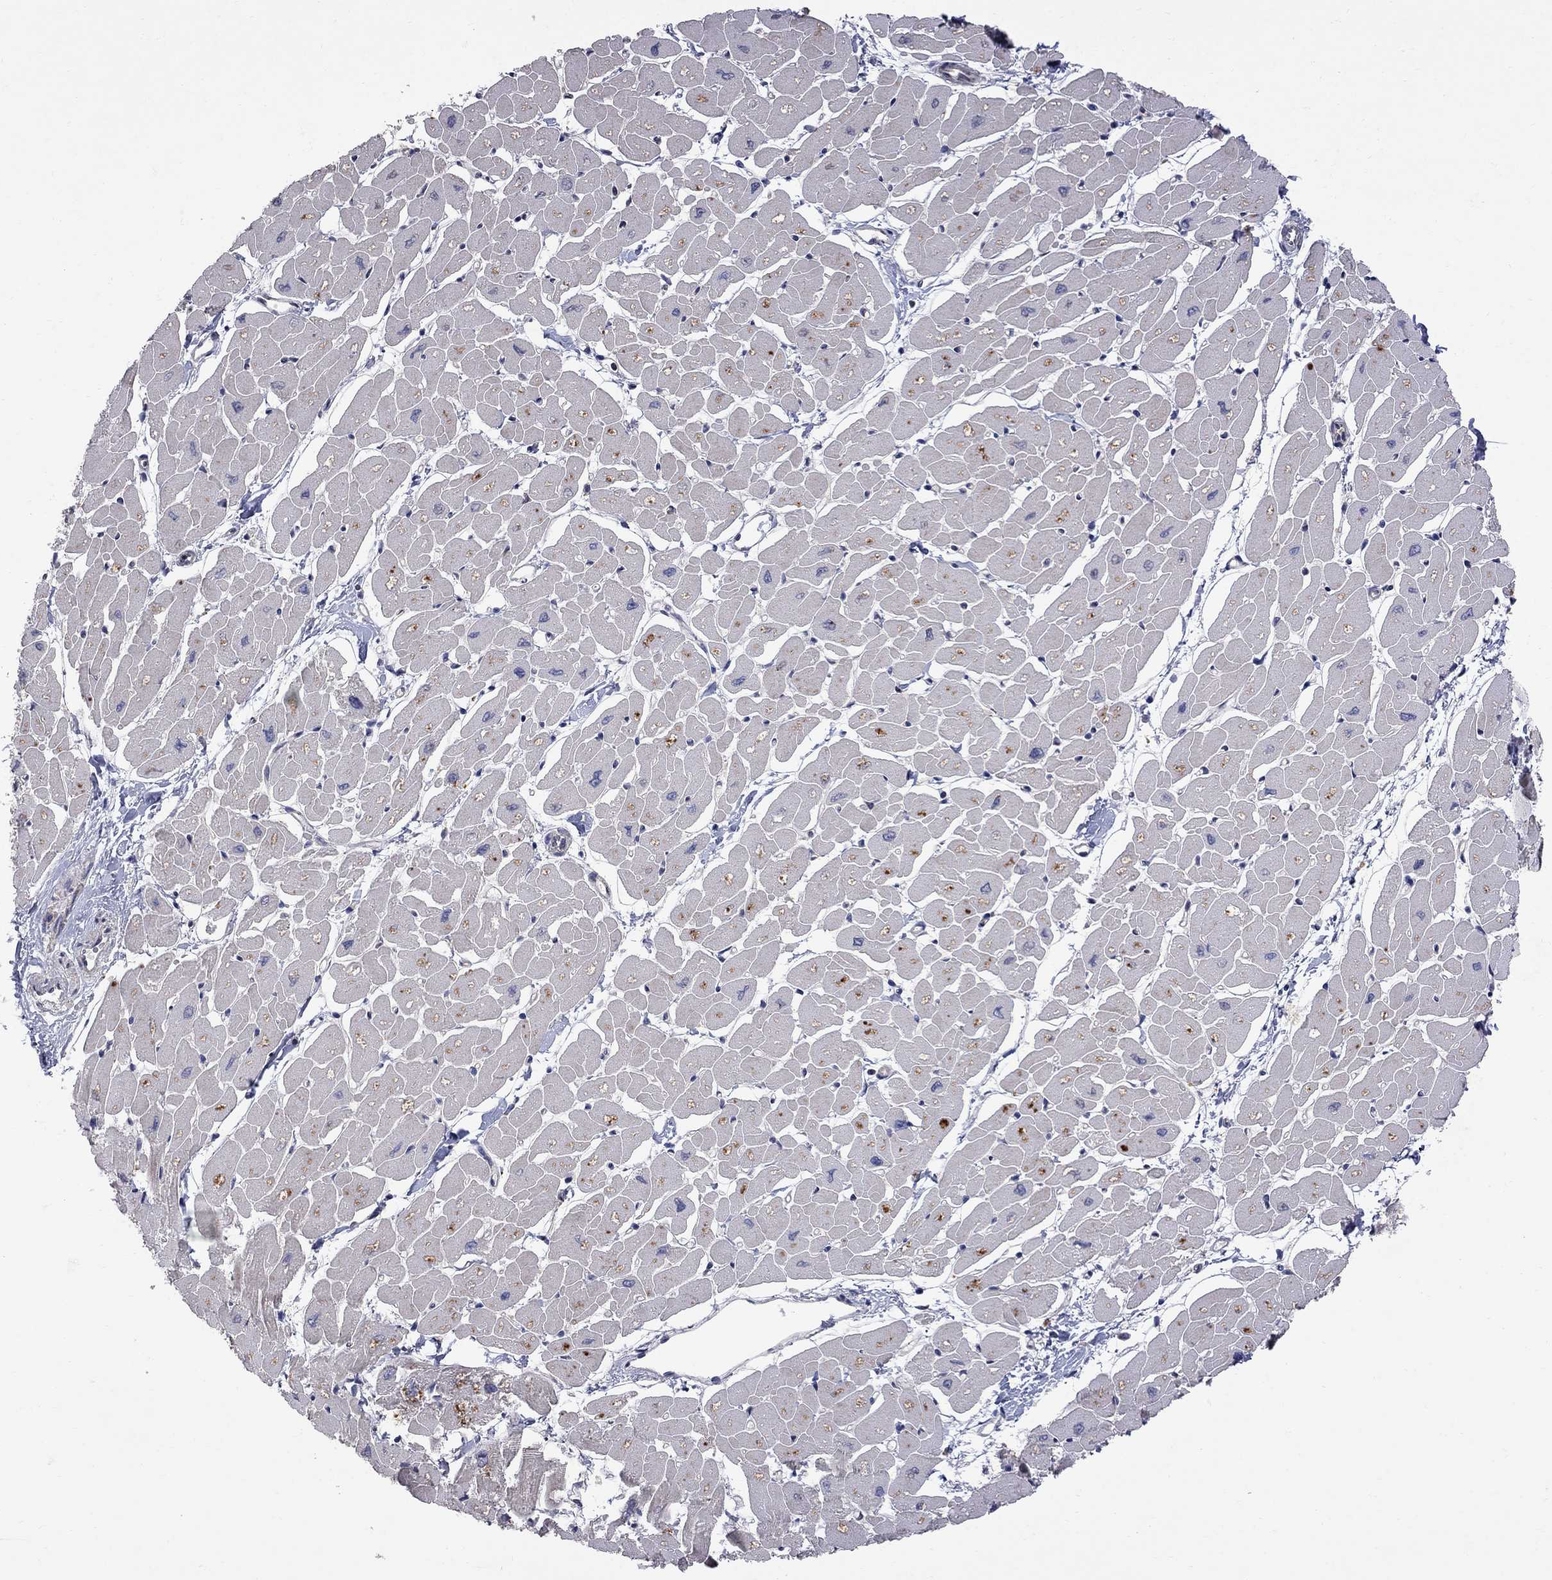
{"staining": {"intensity": "negative", "quantity": "none", "location": "none"}, "tissue": "heart muscle", "cell_type": "Cardiomyocytes", "image_type": "normal", "snomed": [{"axis": "morphology", "description": "Normal tissue, NOS"}, {"axis": "topography", "description": "Heart"}], "caption": "Cardiomyocytes show no significant protein staining in normal heart muscle. (Stains: DAB (3,3'-diaminobenzidine) IHC with hematoxylin counter stain, Microscopy: brightfield microscopy at high magnification).", "gene": "ABI3", "patient": {"sex": "male", "age": 57}}